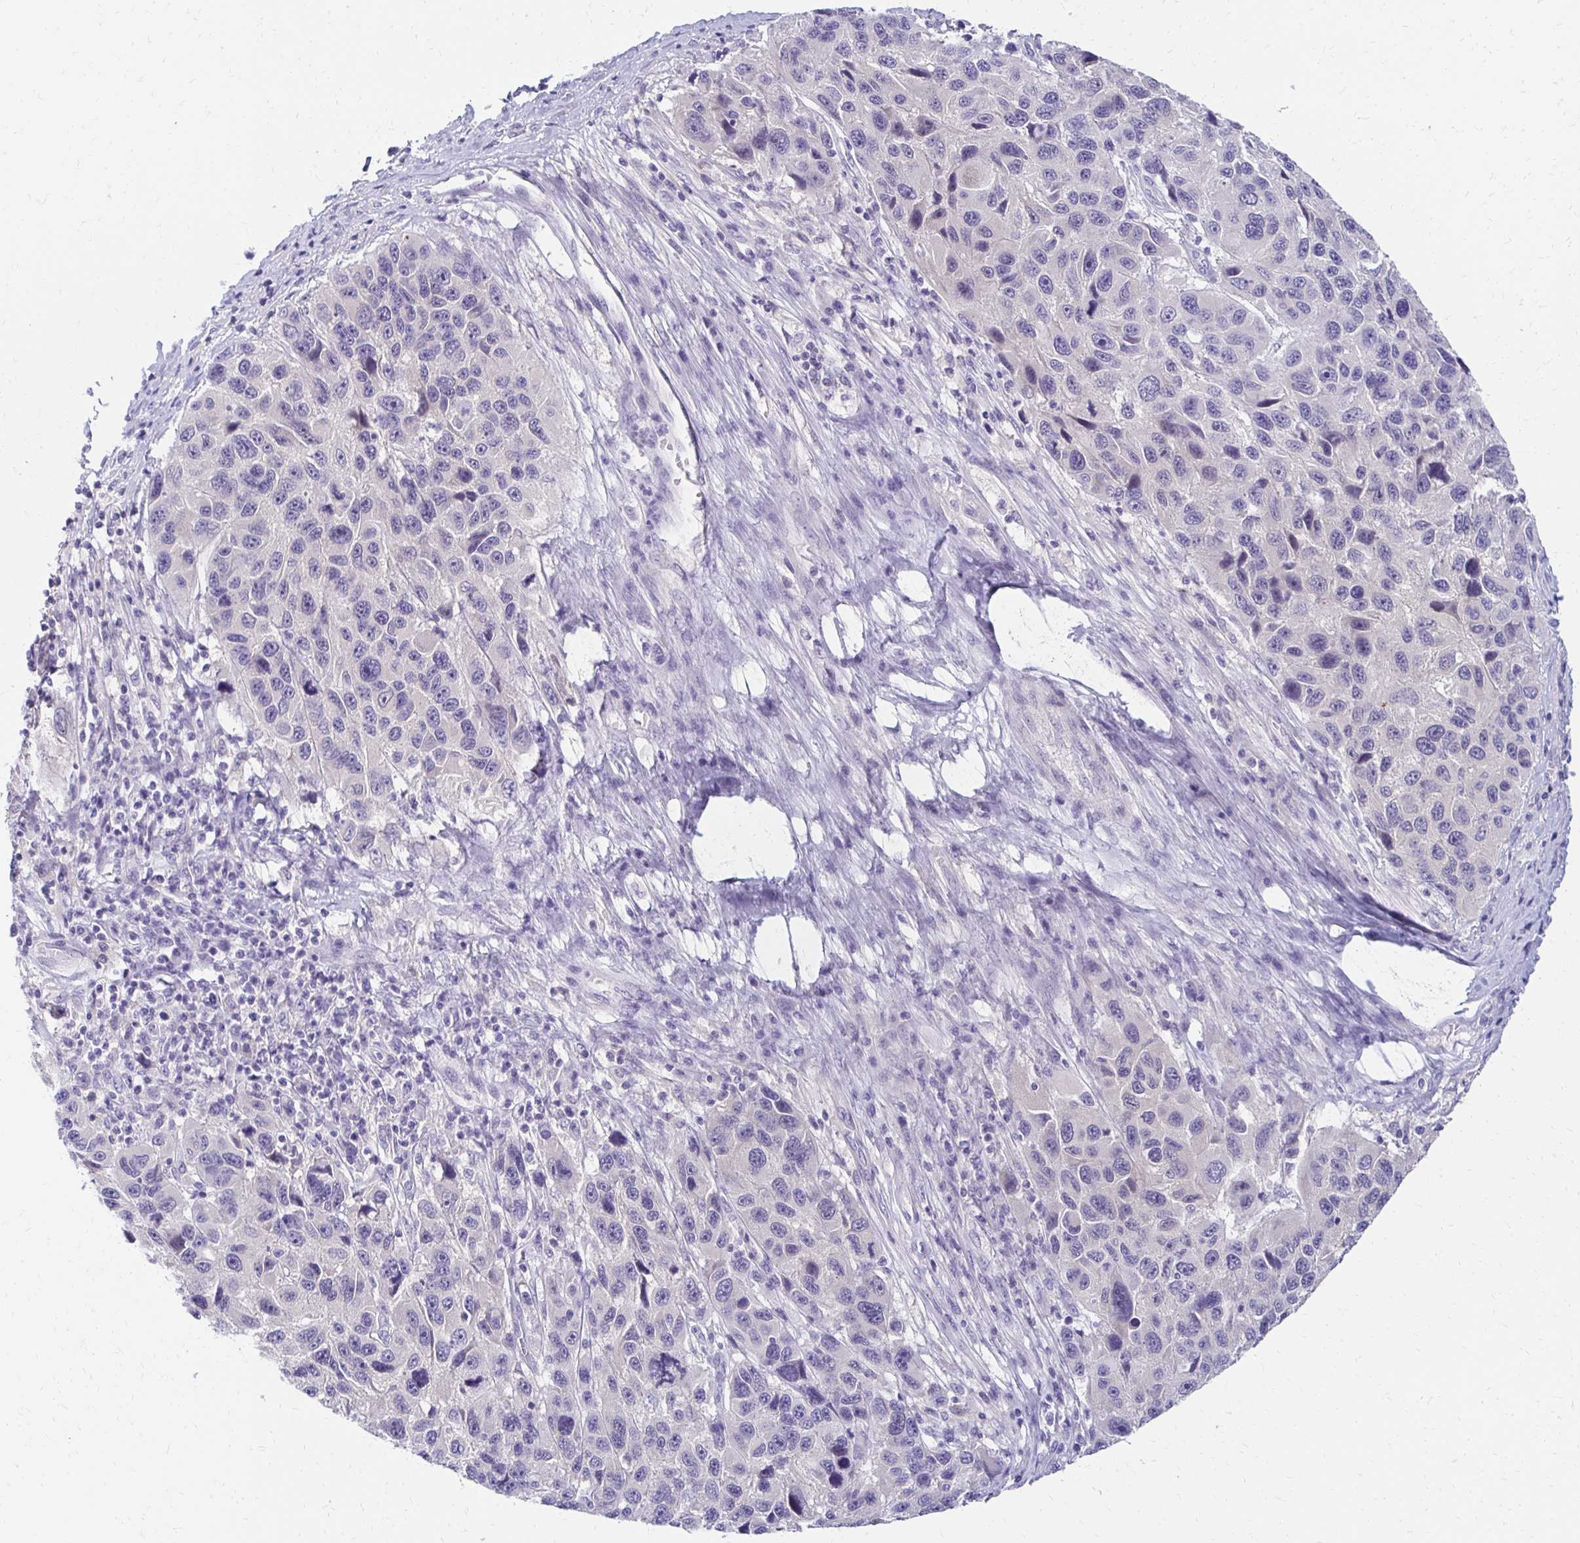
{"staining": {"intensity": "negative", "quantity": "none", "location": "none"}, "tissue": "melanoma", "cell_type": "Tumor cells", "image_type": "cancer", "snomed": [{"axis": "morphology", "description": "Malignant melanoma, NOS"}, {"axis": "topography", "description": "Skin"}], "caption": "Tumor cells show no significant protein positivity in malignant melanoma.", "gene": "C1QTNF2", "patient": {"sex": "male", "age": 53}}